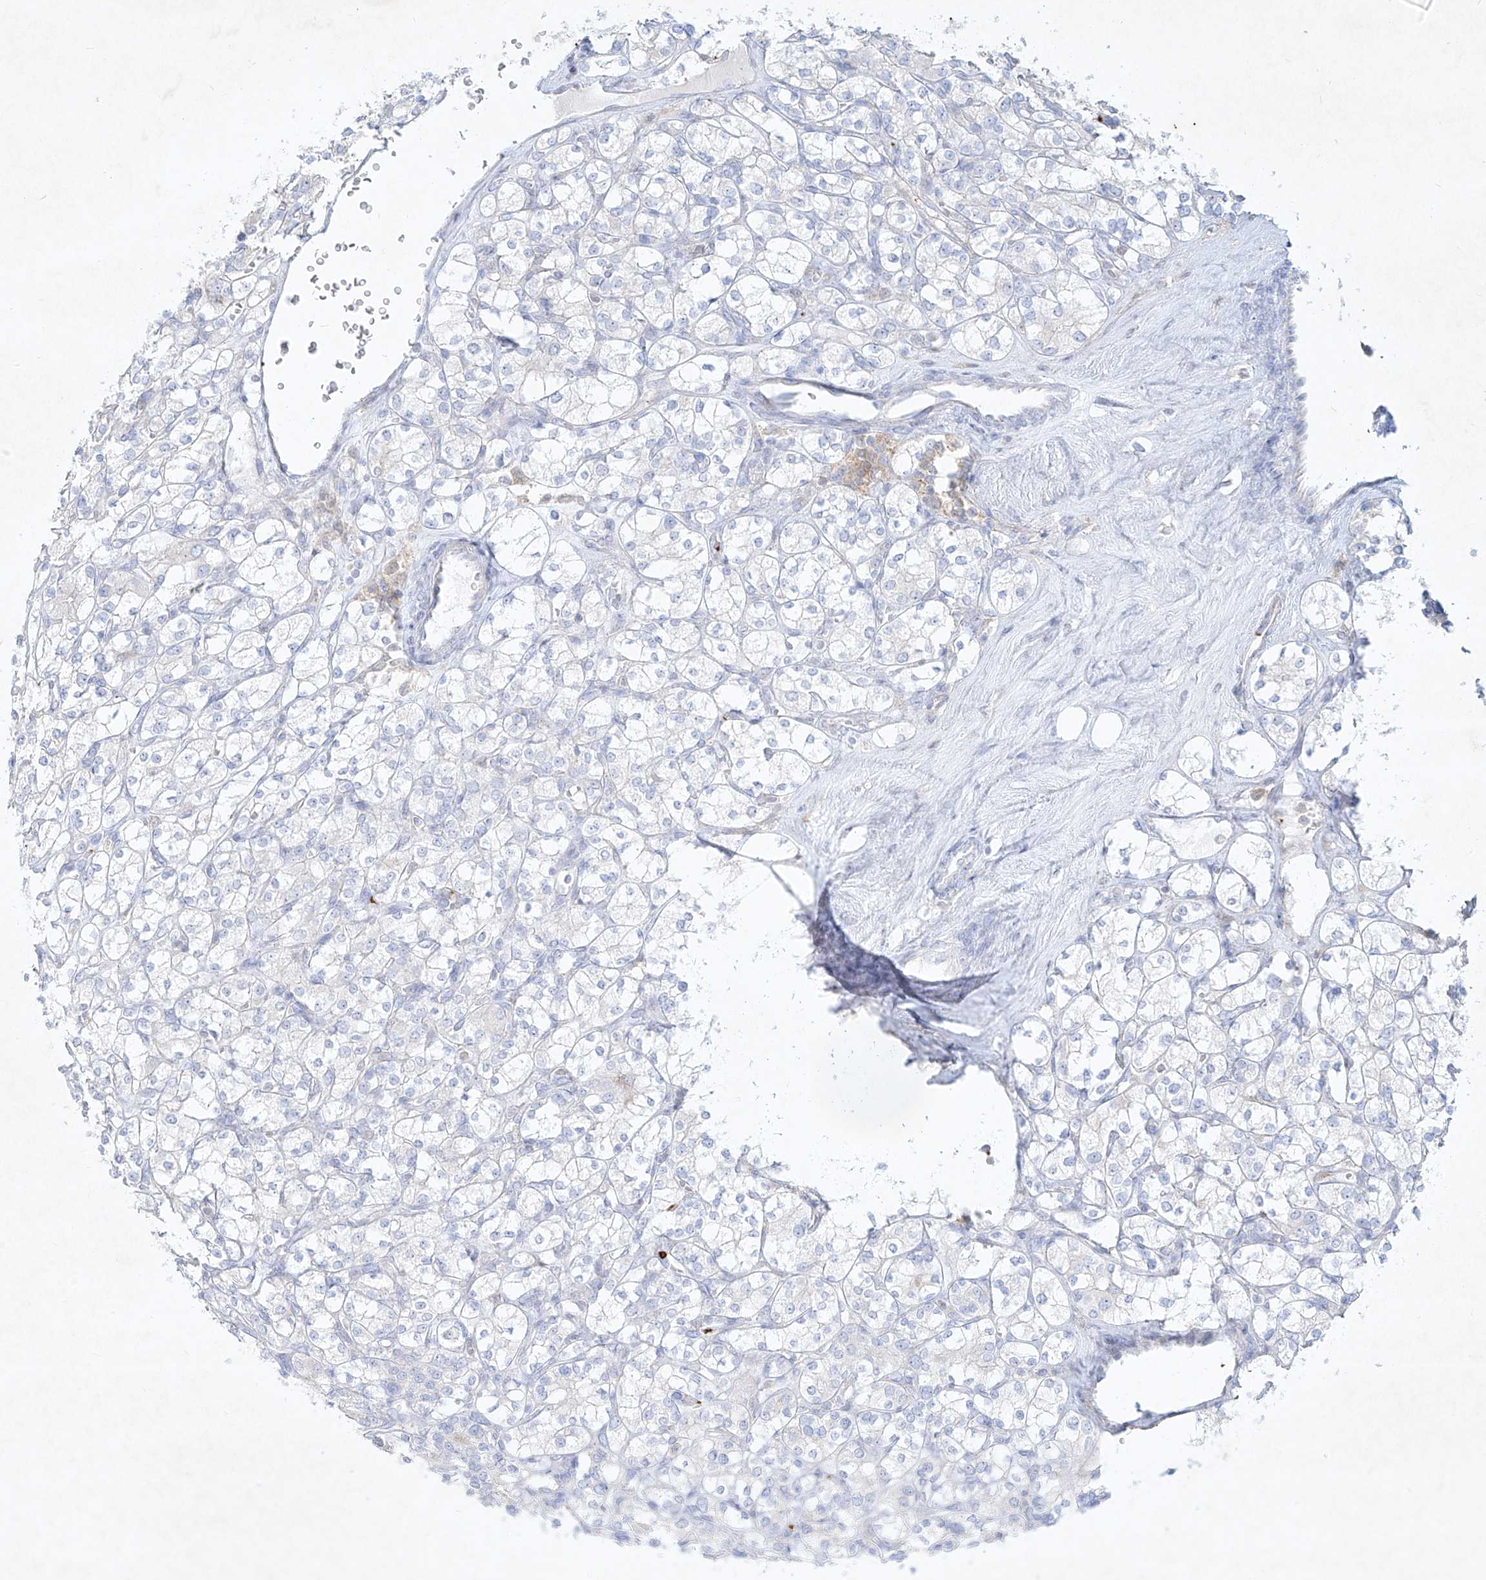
{"staining": {"intensity": "negative", "quantity": "none", "location": "none"}, "tissue": "renal cancer", "cell_type": "Tumor cells", "image_type": "cancer", "snomed": [{"axis": "morphology", "description": "Adenocarcinoma, NOS"}, {"axis": "topography", "description": "Kidney"}], "caption": "Micrograph shows no protein positivity in tumor cells of renal cancer tissue.", "gene": "PLEK", "patient": {"sex": "male", "age": 77}}